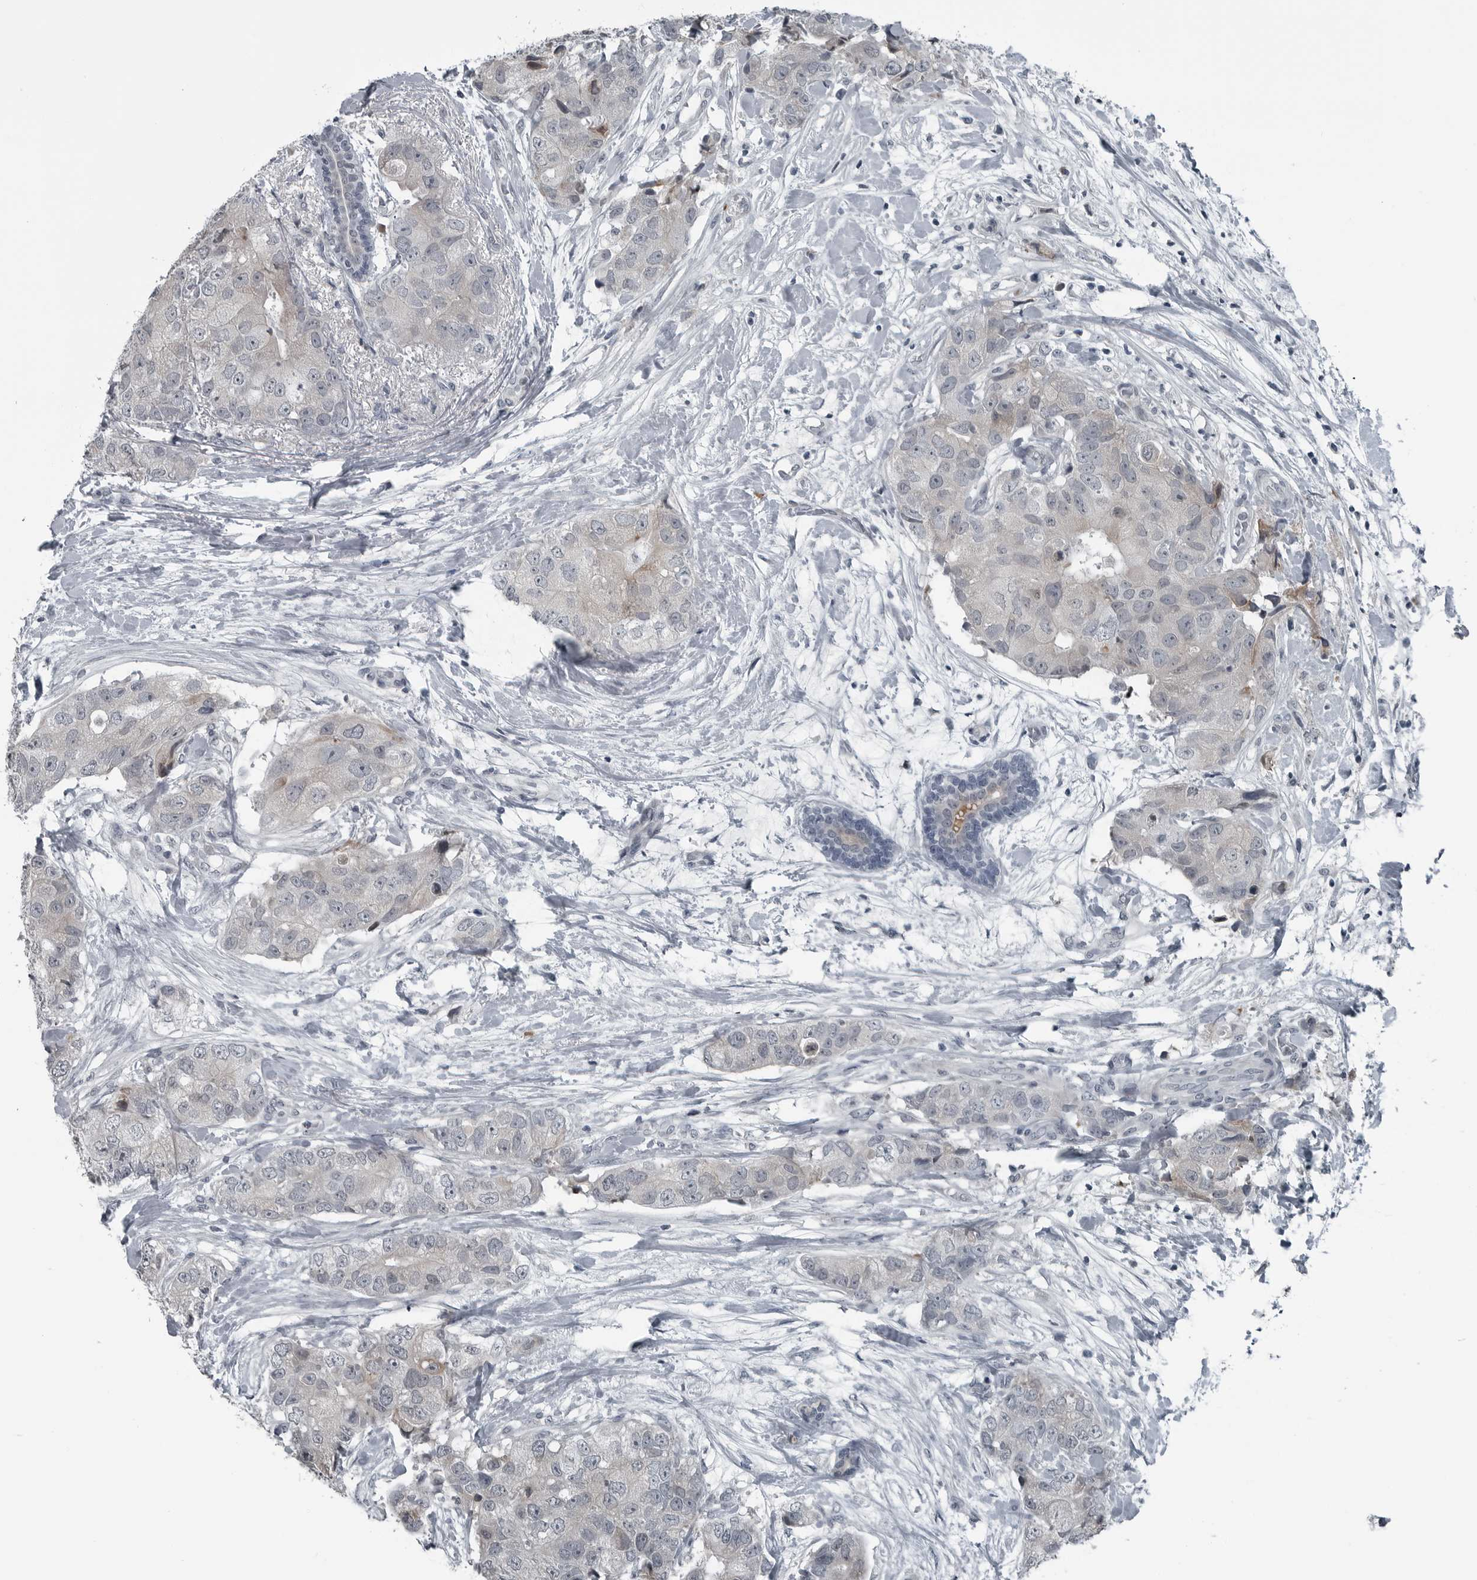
{"staining": {"intensity": "weak", "quantity": "<25%", "location": "cytoplasmic/membranous"}, "tissue": "breast cancer", "cell_type": "Tumor cells", "image_type": "cancer", "snomed": [{"axis": "morphology", "description": "Duct carcinoma"}, {"axis": "topography", "description": "Breast"}], "caption": "Immunohistochemistry (IHC) photomicrograph of neoplastic tissue: breast cancer stained with DAB reveals no significant protein positivity in tumor cells.", "gene": "DNAAF11", "patient": {"sex": "female", "age": 62}}